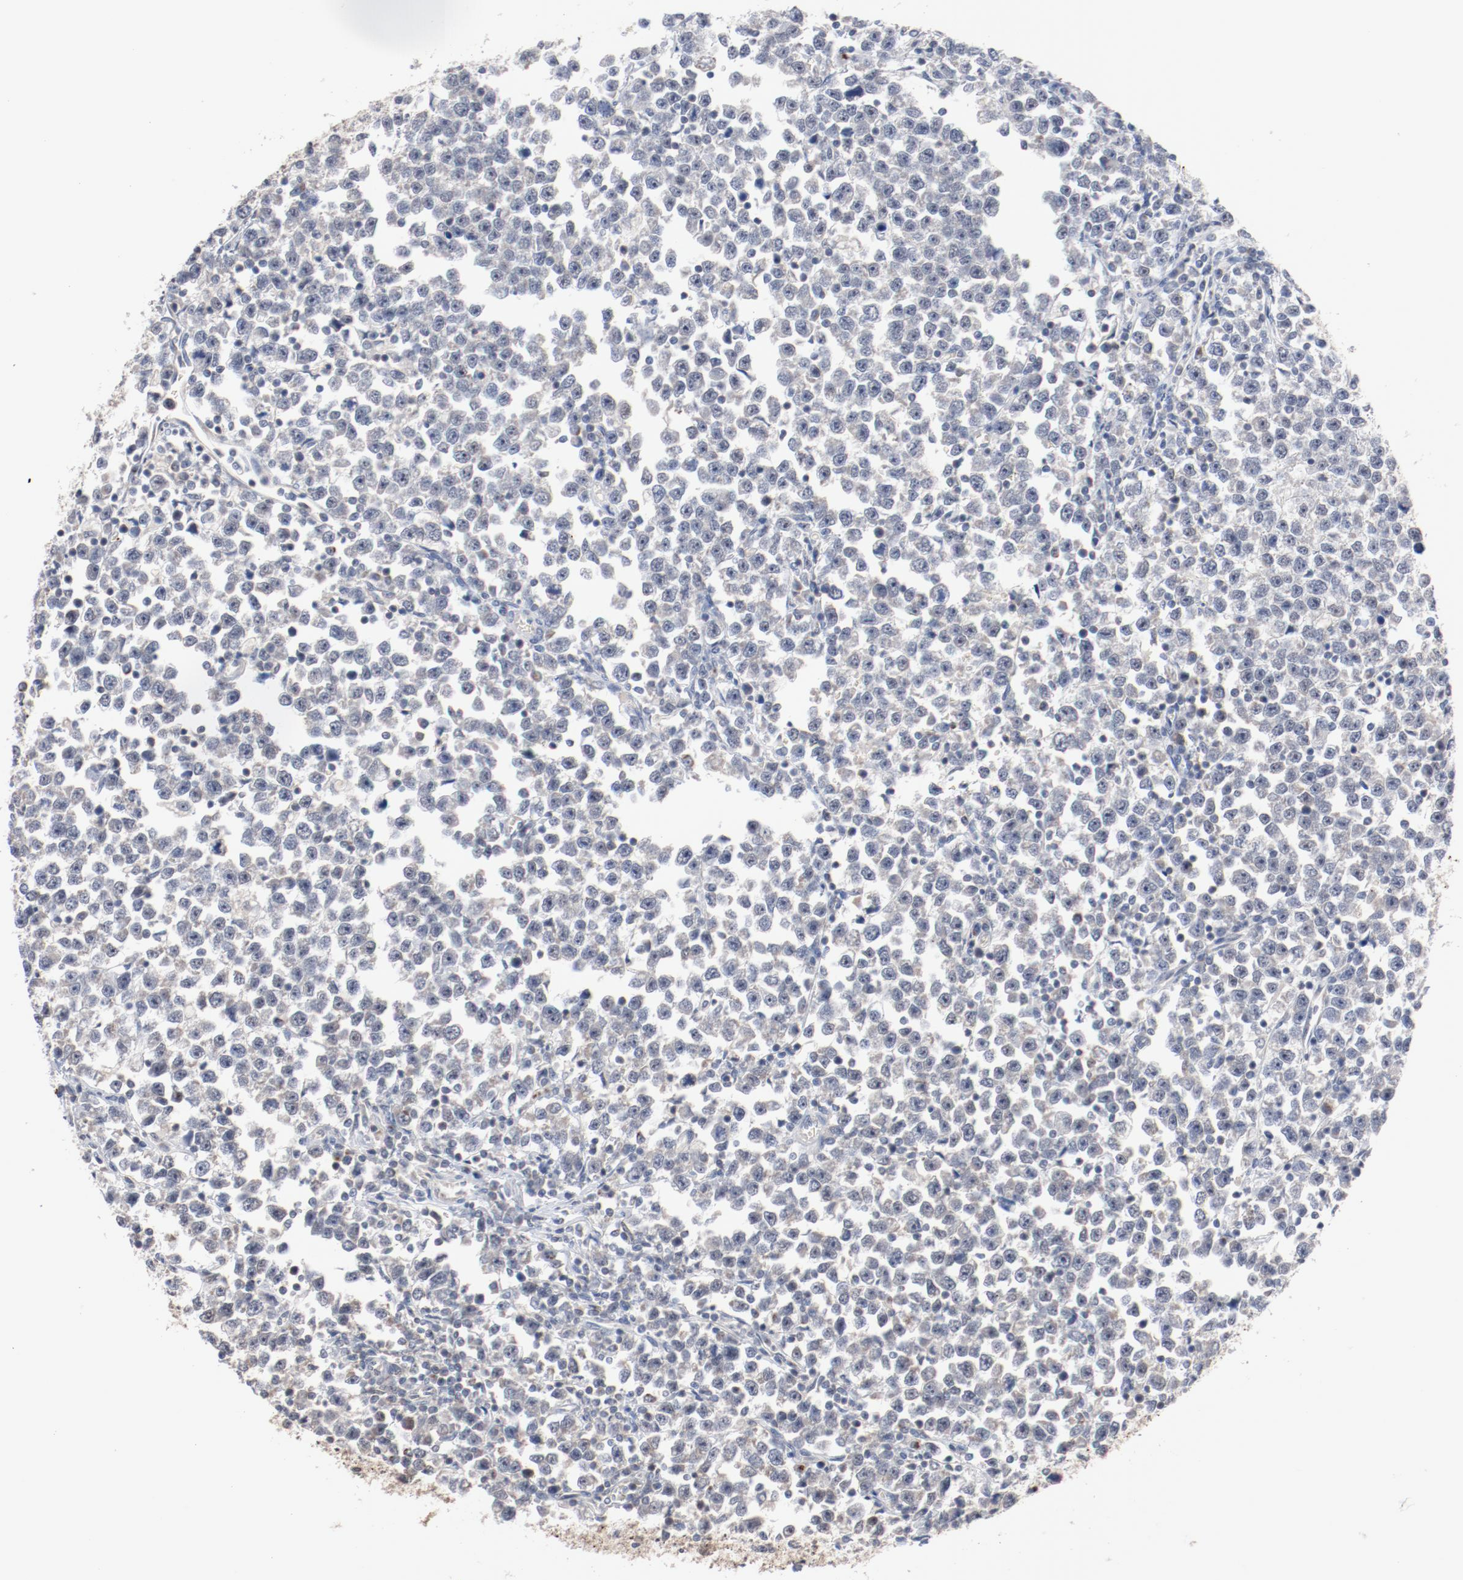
{"staining": {"intensity": "negative", "quantity": "none", "location": "none"}, "tissue": "testis cancer", "cell_type": "Tumor cells", "image_type": "cancer", "snomed": [{"axis": "morphology", "description": "Seminoma, NOS"}, {"axis": "topography", "description": "Testis"}], "caption": "Testis cancer was stained to show a protein in brown. There is no significant expression in tumor cells. (DAB (3,3'-diaminobenzidine) immunohistochemistry visualized using brightfield microscopy, high magnification).", "gene": "ERICH1", "patient": {"sex": "male", "age": 43}}